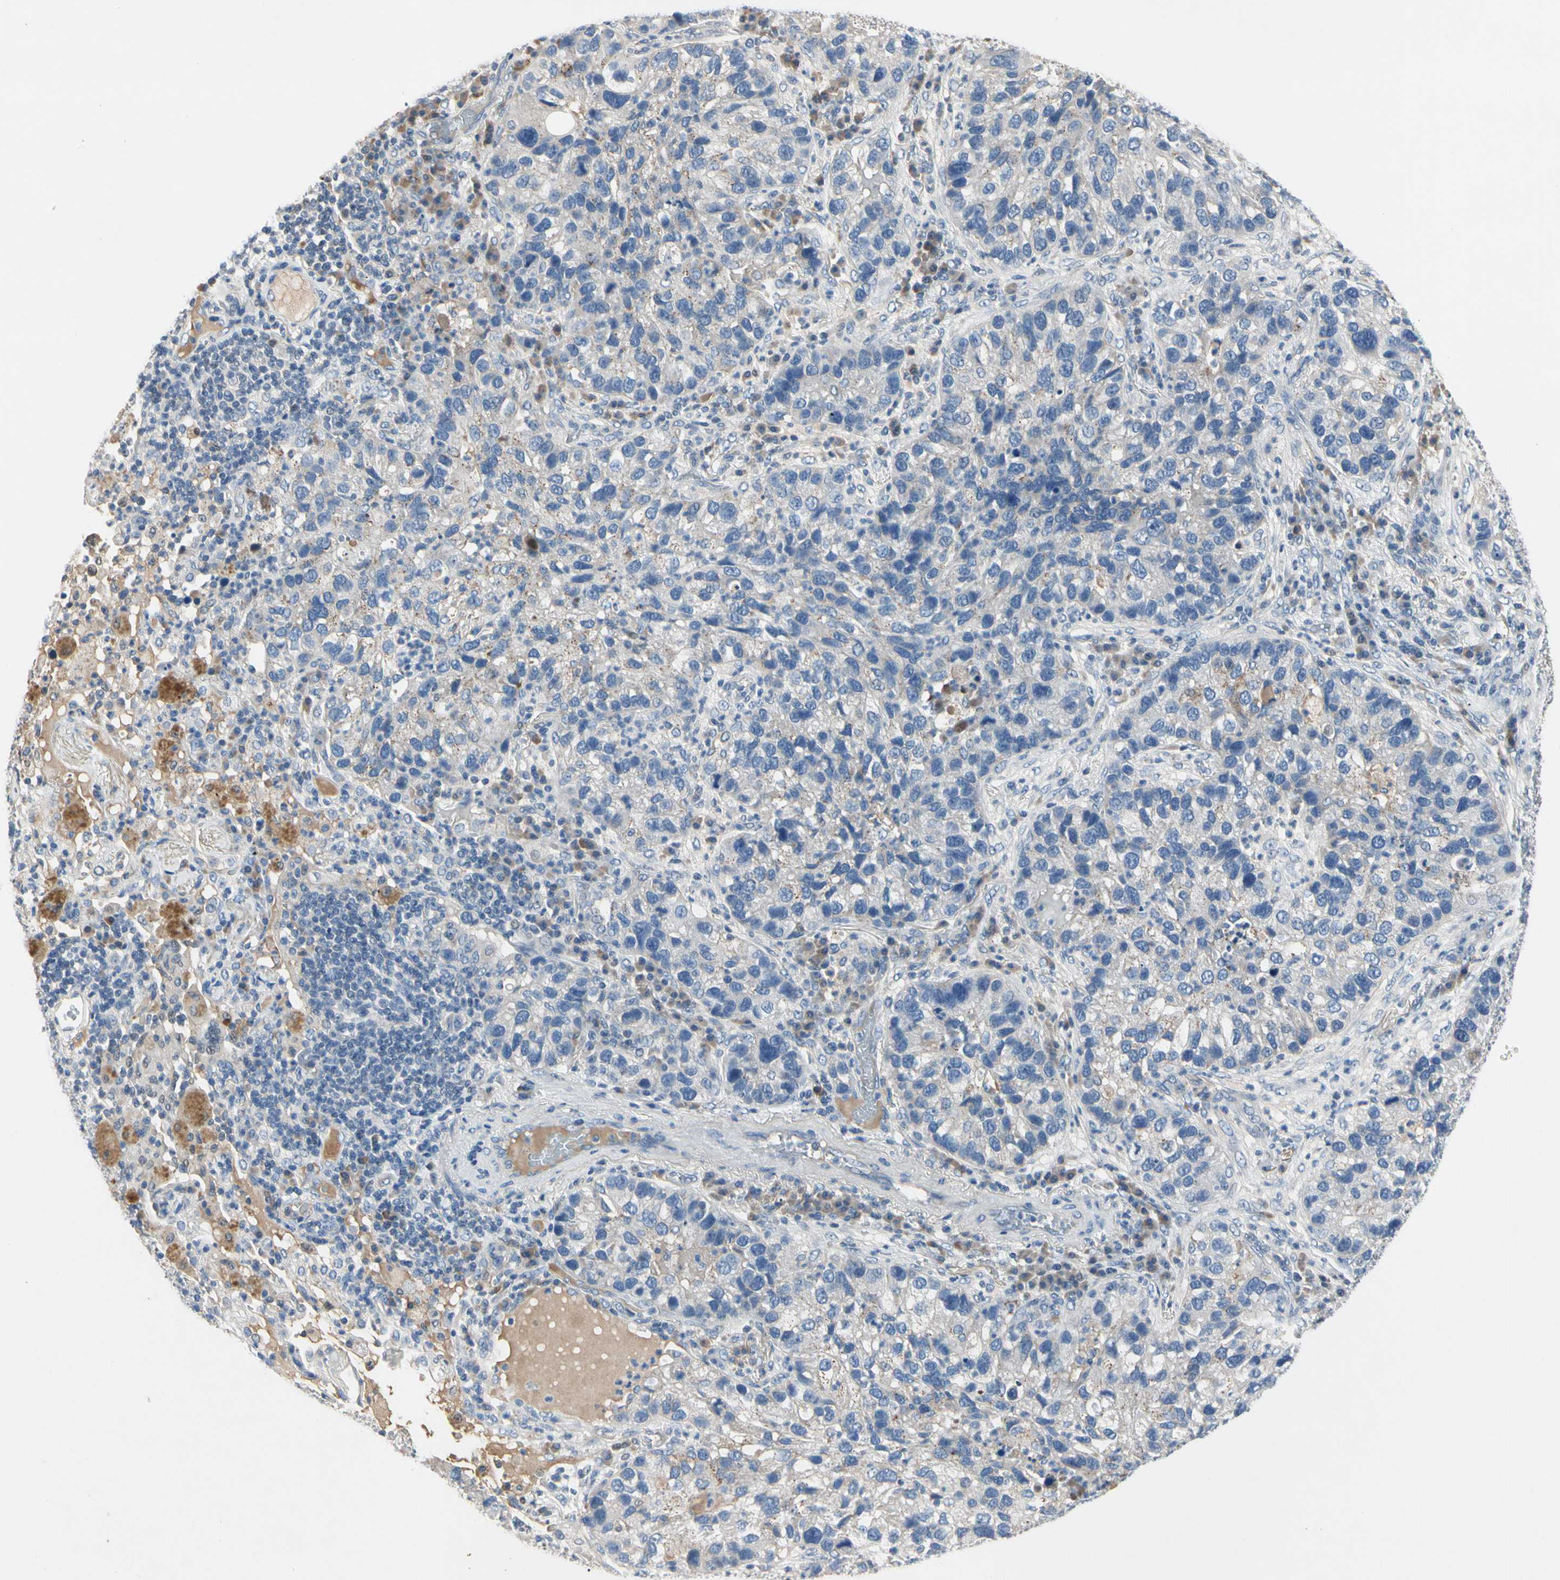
{"staining": {"intensity": "negative", "quantity": "none", "location": "none"}, "tissue": "lung cancer", "cell_type": "Tumor cells", "image_type": "cancer", "snomed": [{"axis": "morphology", "description": "Normal tissue, NOS"}, {"axis": "morphology", "description": "Adenocarcinoma, NOS"}, {"axis": "topography", "description": "Bronchus"}, {"axis": "topography", "description": "Lung"}], "caption": "Tumor cells are negative for protein expression in human adenocarcinoma (lung). (DAB immunohistochemistry (IHC) visualized using brightfield microscopy, high magnification).", "gene": "ECRG4", "patient": {"sex": "male", "age": 54}}